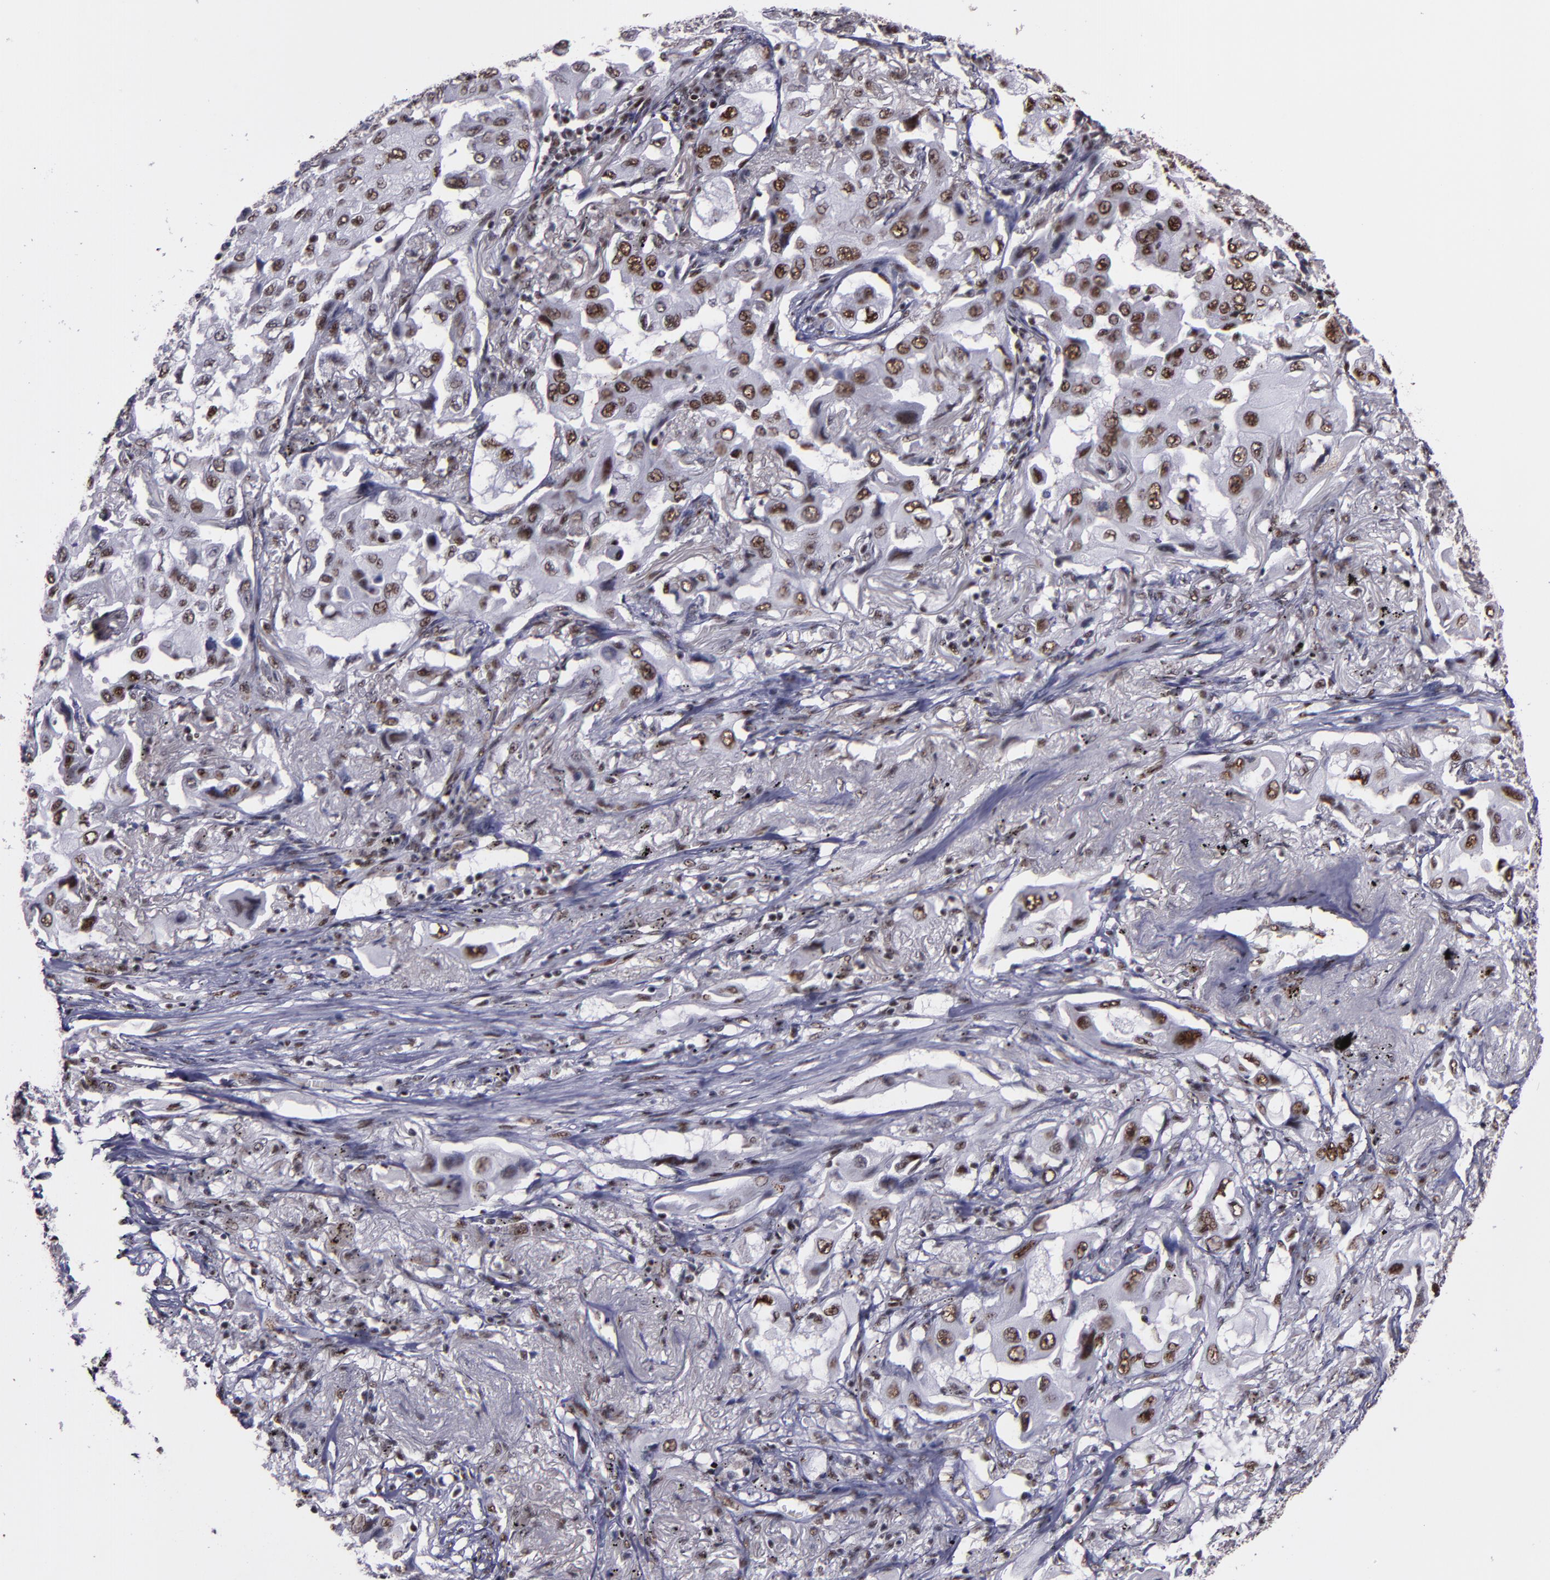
{"staining": {"intensity": "moderate", "quantity": ">75%", "location": "nuclear"}, "tissue": "lung cancer", "cell_type": "Tumor cells", "image_type": "cancer", "snomed": [{"axis": "morphology", "description": "Adenocarcinoma, NOS"}, {"axis": "topography", "description": "Lung"}], "caption": "There is medium levels of moderate nuclear expression in tumor cells of lung cancer (adenocarcinoma), as demonstrated by immunohistochemical staining (brown color).", "gene": "PPP4R3A", "patient": {"sex": "female", "age": 65}}